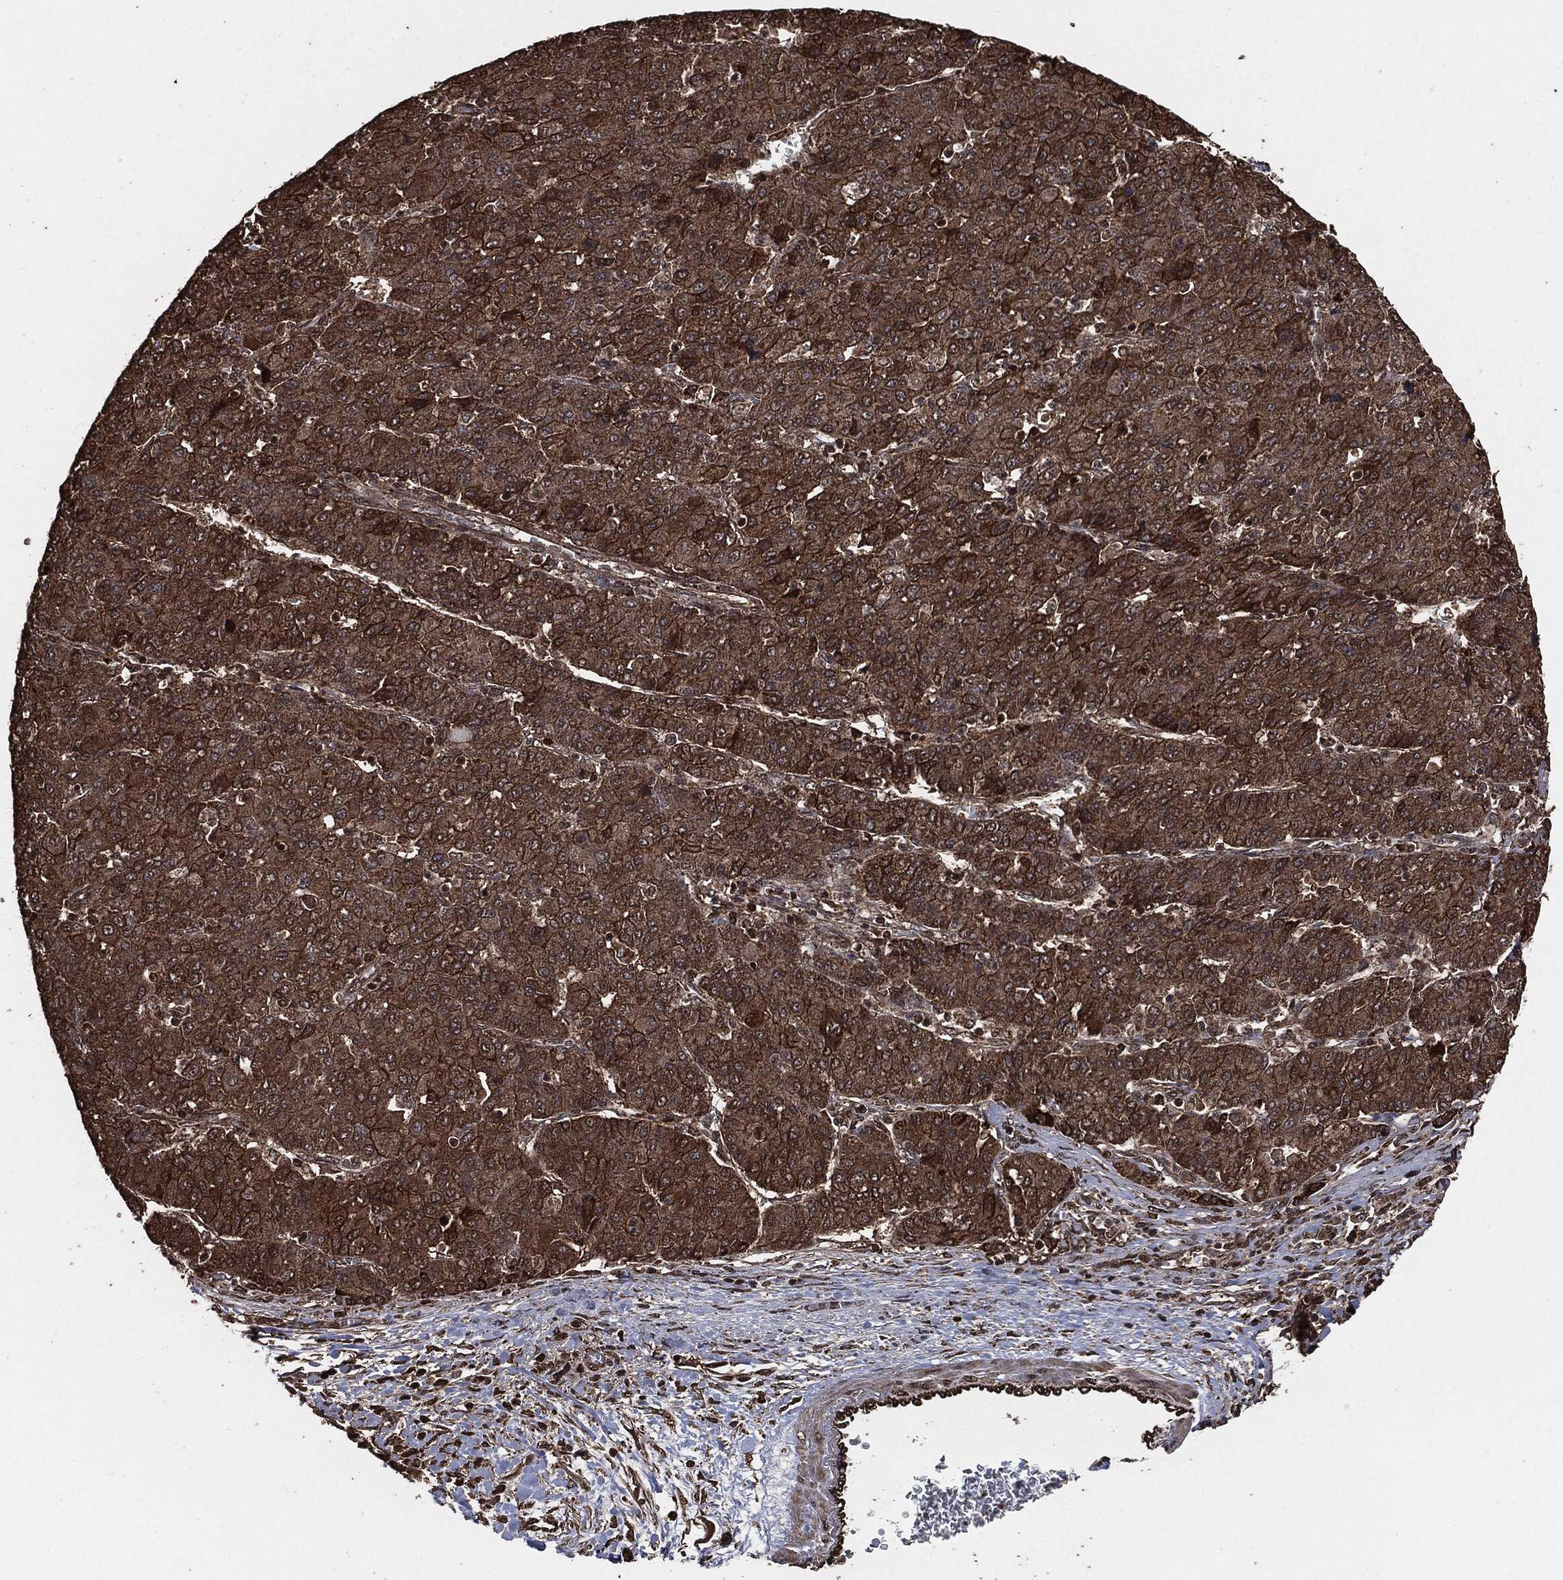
{"staining": {"intensity": "strong", "quantity": "25%-75%", "location": "cytoplasmic/membranous"}, "tissue": "liver cancer", "cell_type": "Tumor cells", "image_type": "cancer", "snomed": [{"axis": "morphology", "description": "Carcinoma, Hepatocellular, NOS"}, {"axis": "topography", "description": "Liver"}], "caption": "Liver cancer stained for a protein (brown) demonstrates strong cytoplasmic/membranous positive expression in approximately 25%-75% of tumor cells.", "gene": "EGFR", "patient": {"sex": "male", "age": 65}}